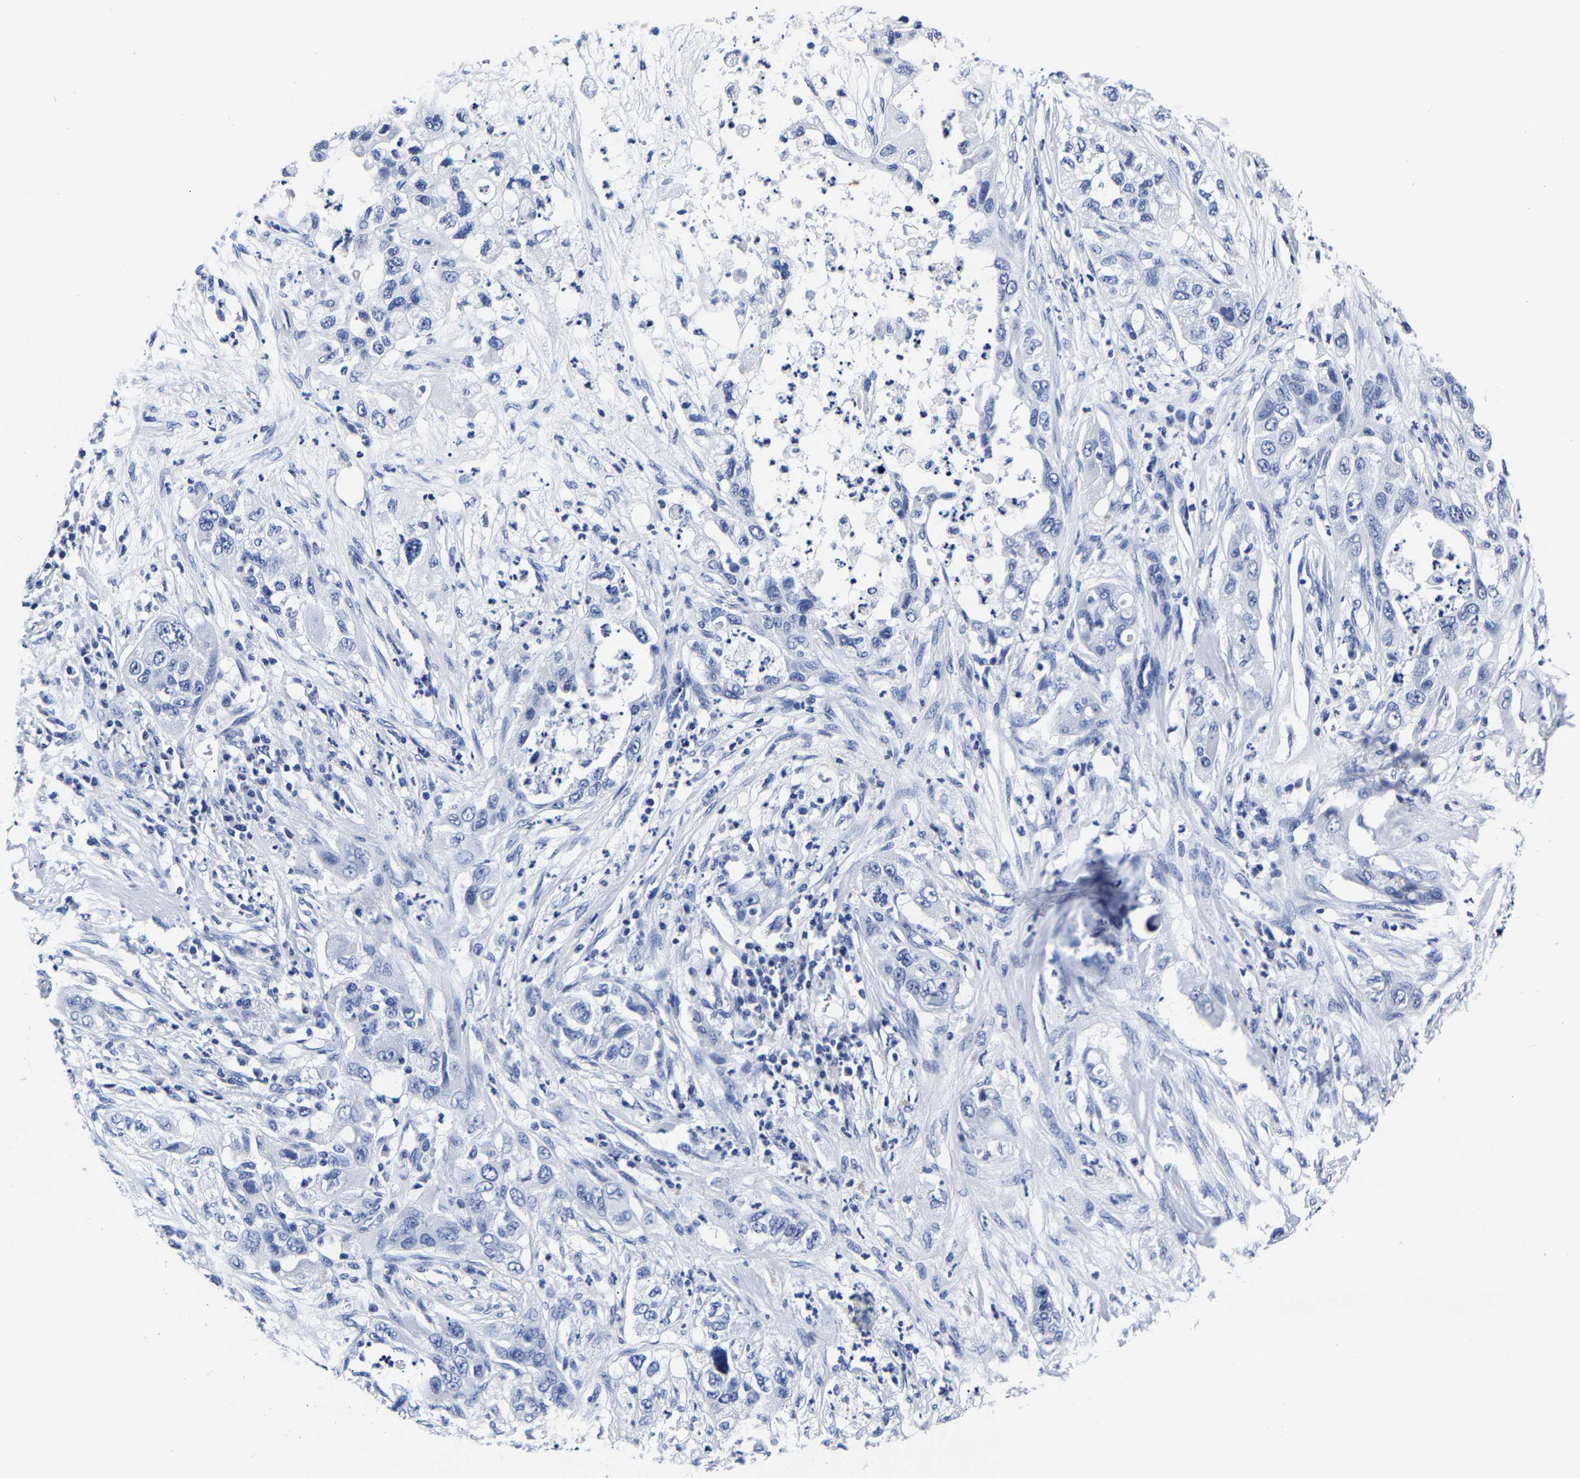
{"staining": {"intensity": "negative", "quantity": "none", "location": "none"}, "tissue": "pancreatic cancer", "cell_type": "Tumor cells", "image_type": "cancer", "snomed": [{"axis": "morphology", "description": "Adenocarcinoma, NOS"}, {"axis": "topography", "description": "Pancreas"}], "caption": "High power microscopy micrograph of an immunohistochemistry (IHC) image of pancreatic cancer, revealing no significant positivity in tumor cells.", "gene": "CPA2", "patient": {"sex": "female", "age": 78}}